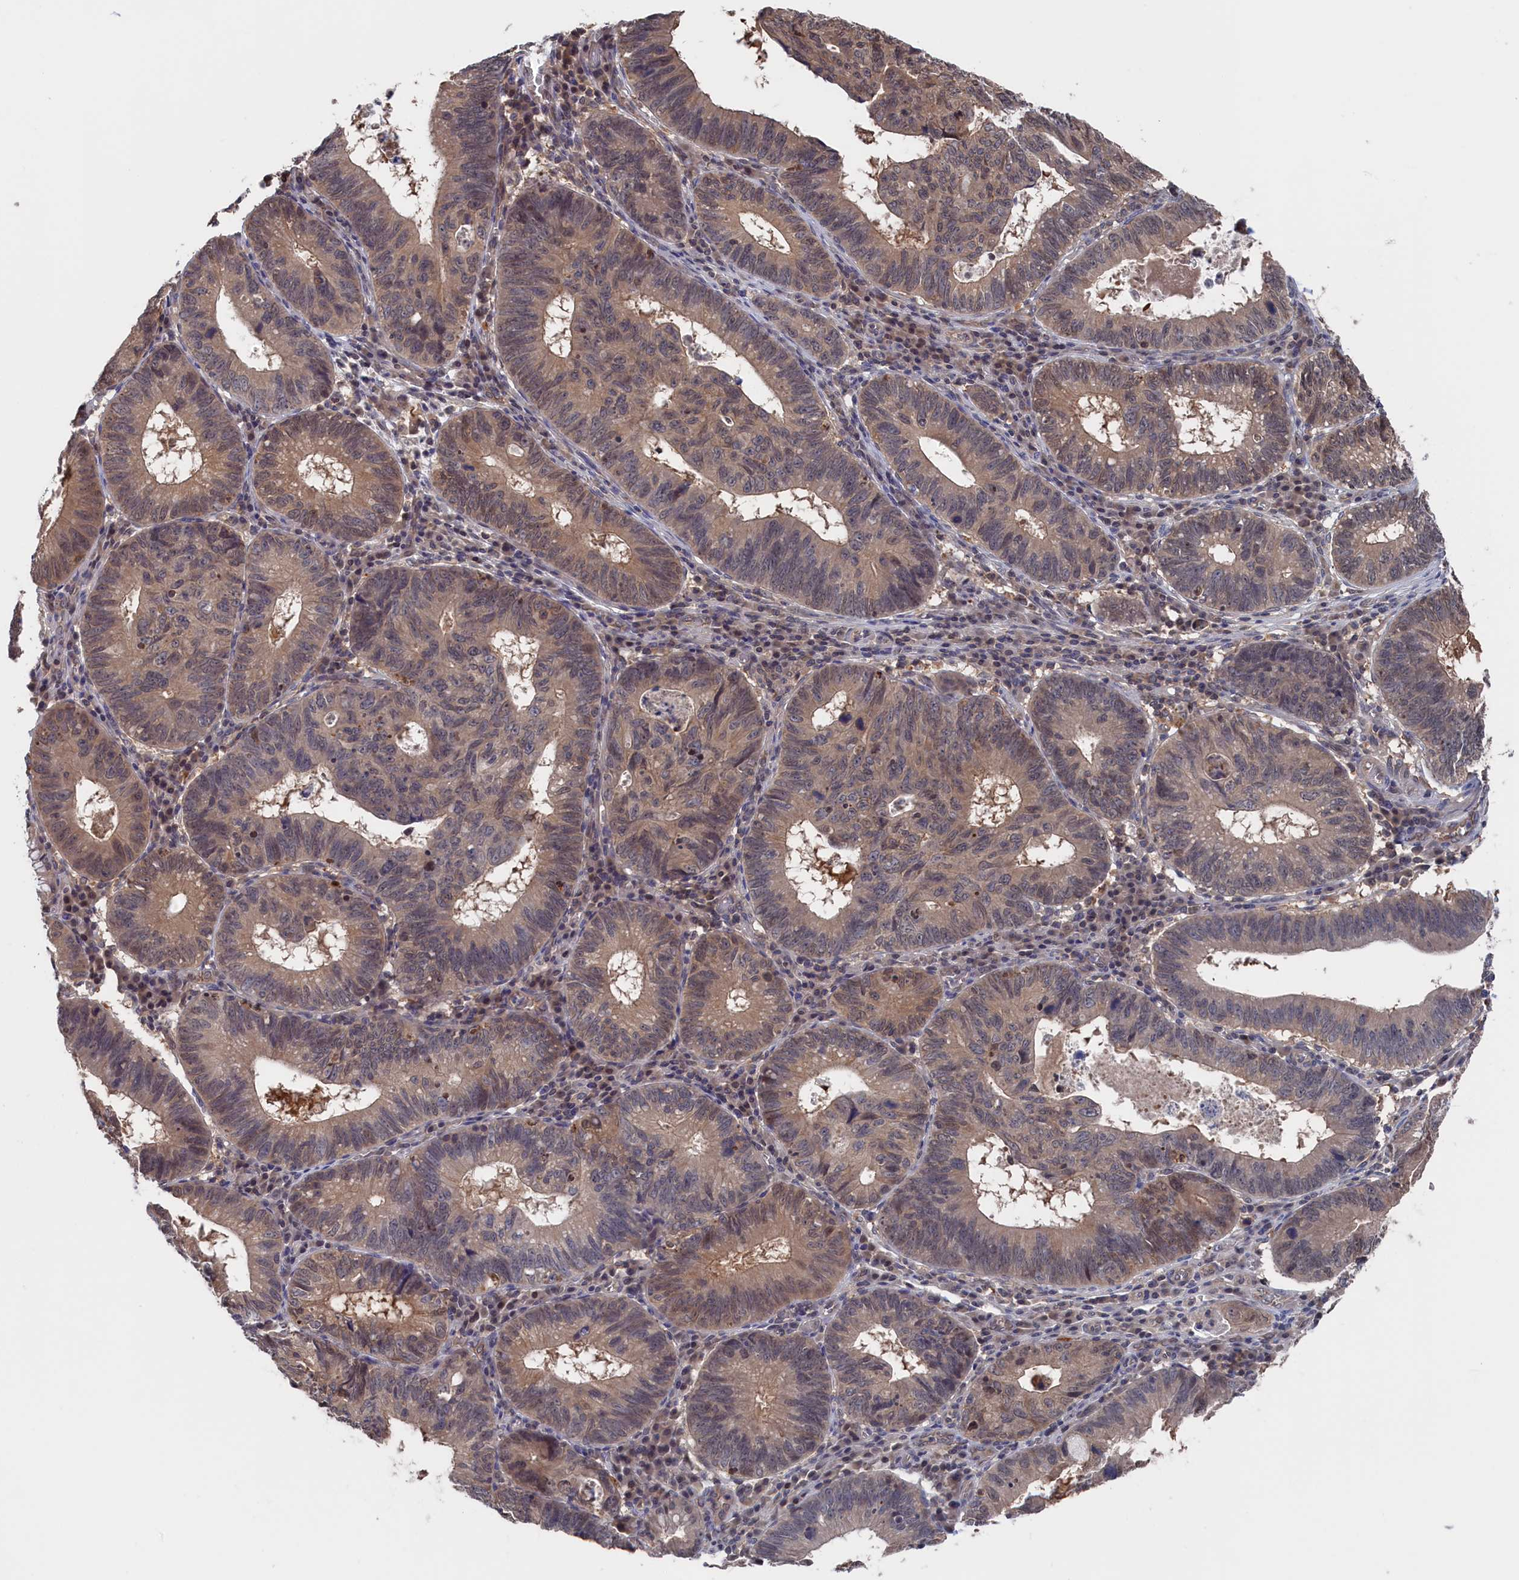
{"staining": {"intensity": "weak", "quantity": ">75%", "location": "cytoplasmic/membranous,nuclear"}, "tissue": "stomach cancer", "cell_type": "Tumor cells", "image_type": "cancer", "snomed": [{"axis": "morphology", "description": "Adenocarcinoma, NOS"}, {"axis": "topography", "description": "Stomach"}], "caption": "Brown immunohistochemical staining in stomach cancer (adenocarcinoma) reveals weak cytoplasmic/membranous and nuclear staining in about >75% of tumor cells.", "gene": "NUTF2", "patient": {"sex": "male", "age": 59}}